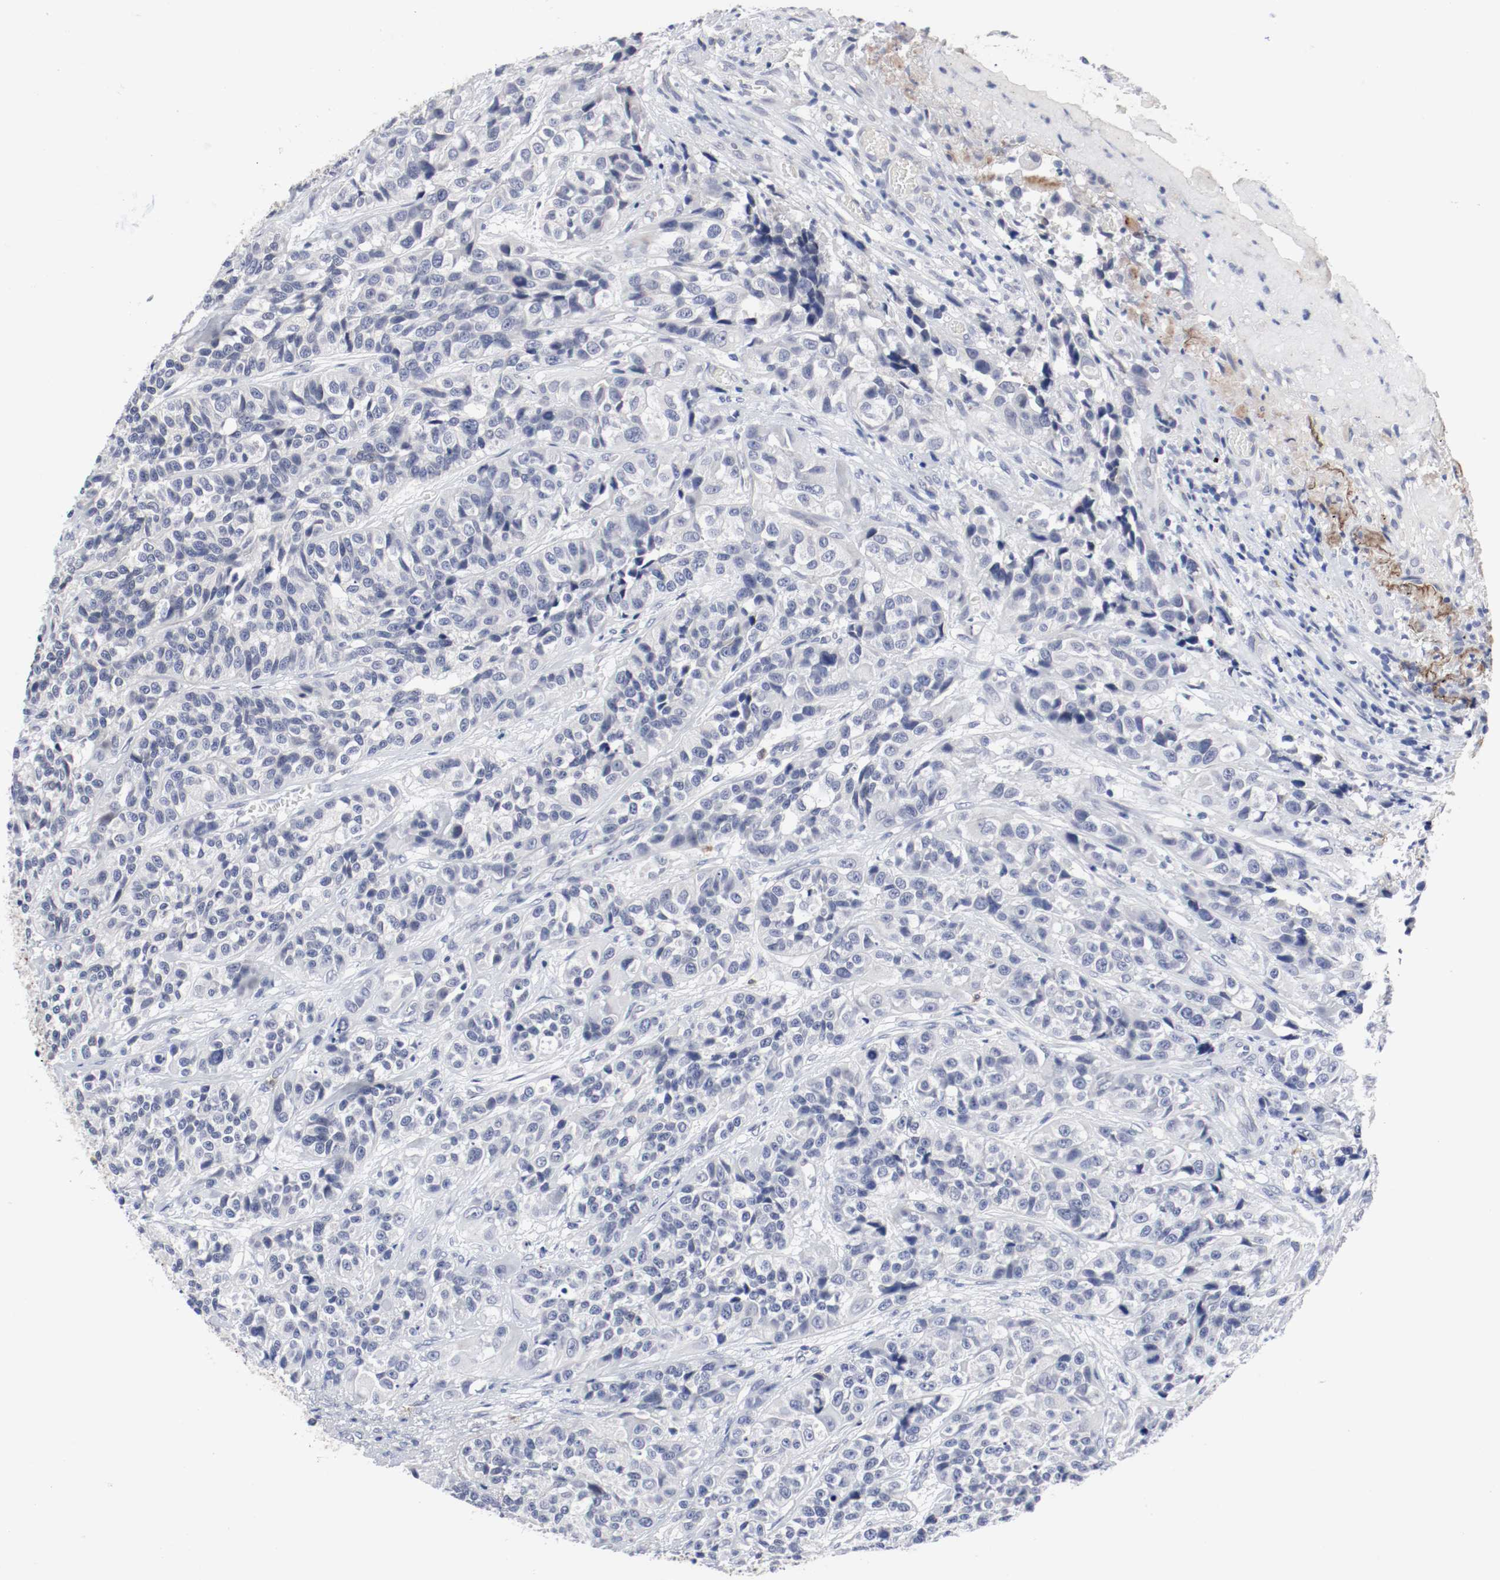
{"staining": {"intensity": "negative", "quantity": "none", "location": "none"}, "tissue": "urothelial cancer", "cell_type": "Tumor cells", "image_type": "cancer", "snomed": [{"axis": "morphology", "description": "Urothelial carcinoma, High grade"}, {"axis": "topography", "description": "Urinary bladder"}], "caption": "Tumor cells are negative for brown protein staining in high-grade urothelial carcinoma.", "gene": "KIT", "patient": {"sex": "female", "age": 81}}